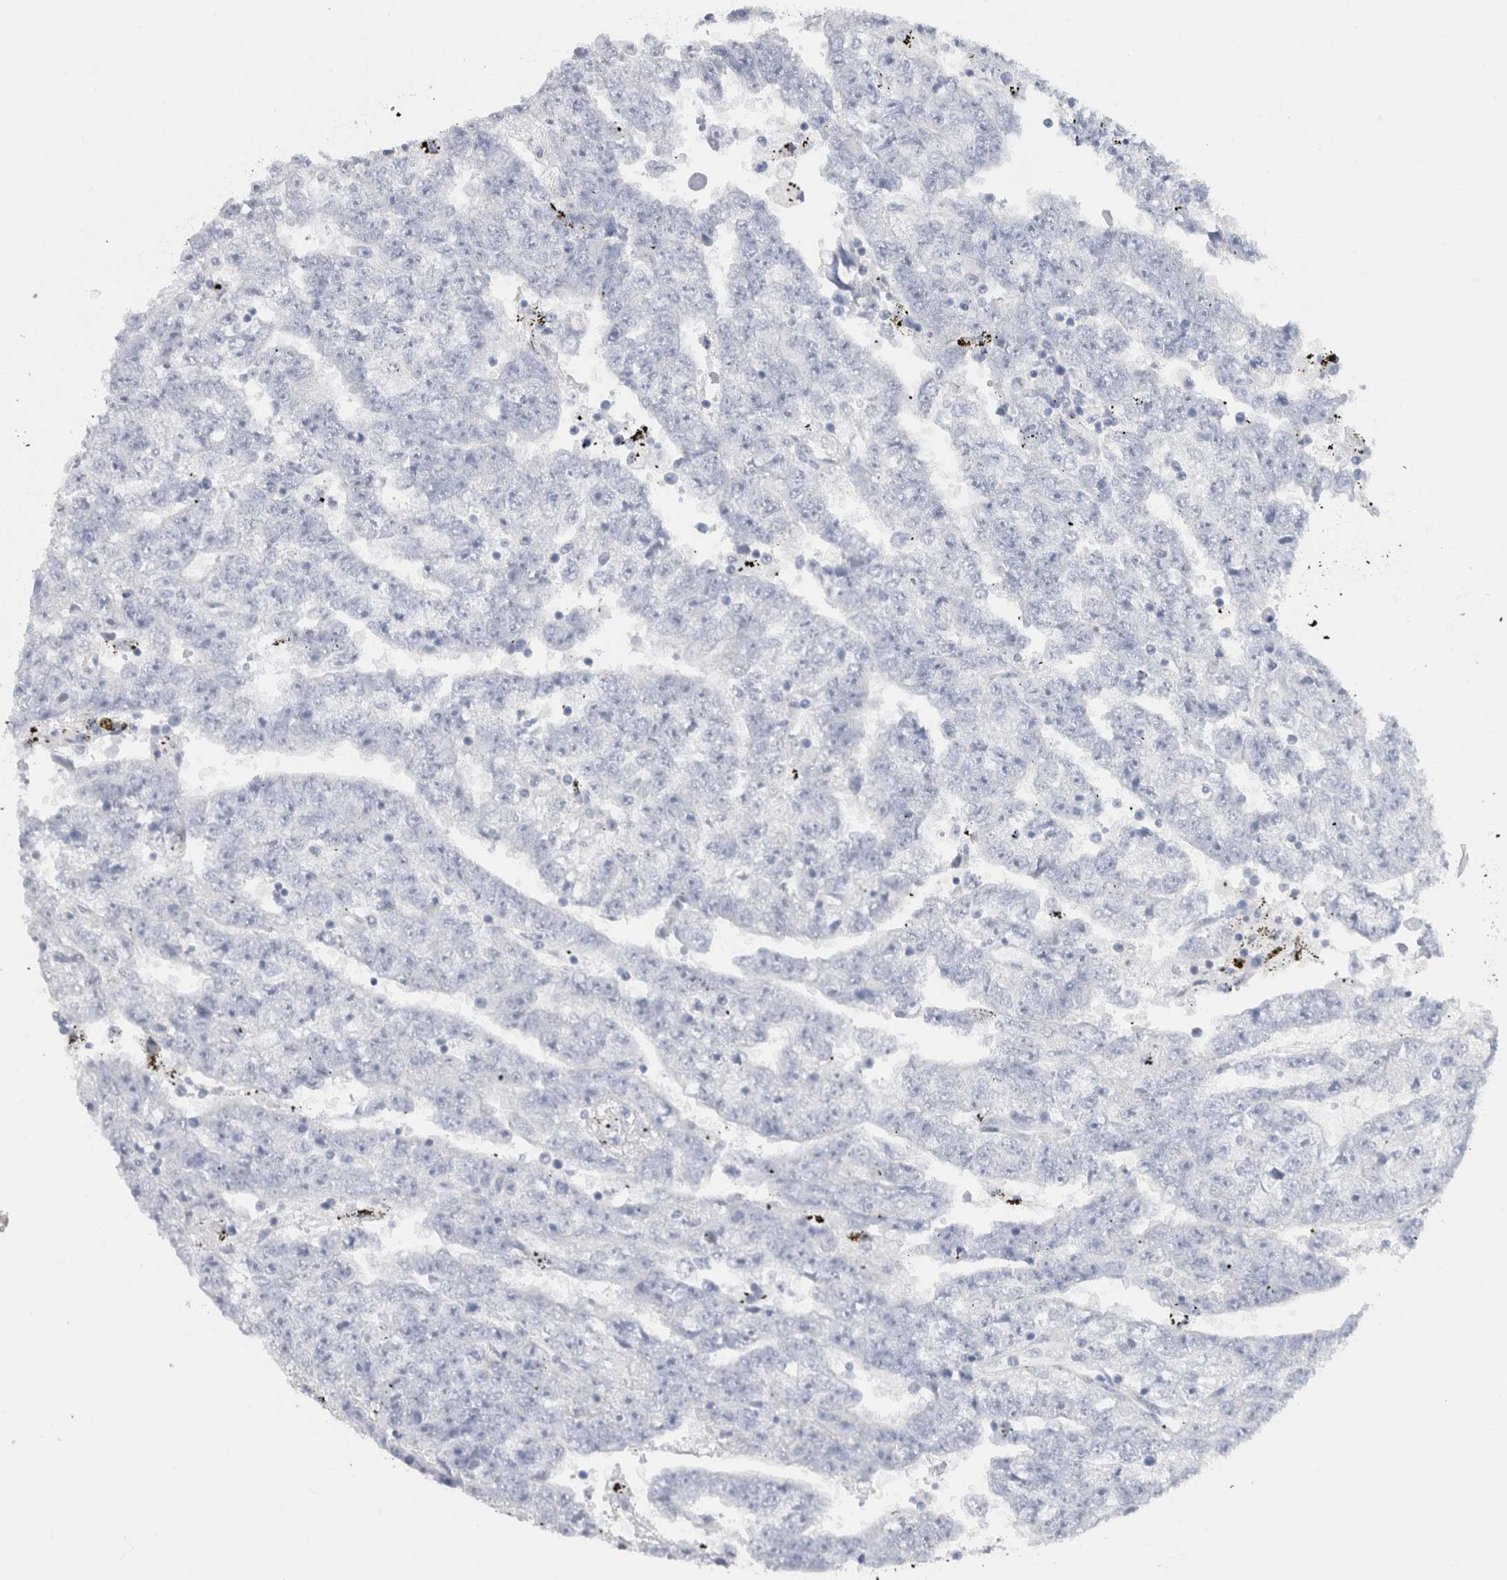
{"staining": {"intensity": "negative", "quantity": "none", "location": "none"}, "tissue": "testis cancer", "cell_type": "Tumor cells", "image_type": "cancer", "snomed": [{"axis": "morphology", "description": "Carcinoma, Embryonal, NOS"}, {"axis": "topography", "description": "Testis"}], "caption": "This is a micrograph of immunohistochemistry staining of embryonal carcinoma (testis), which shows no staining in tumor cells.", "gene": "C9orf50", "patient": {"sex": "male", "age": 25}}